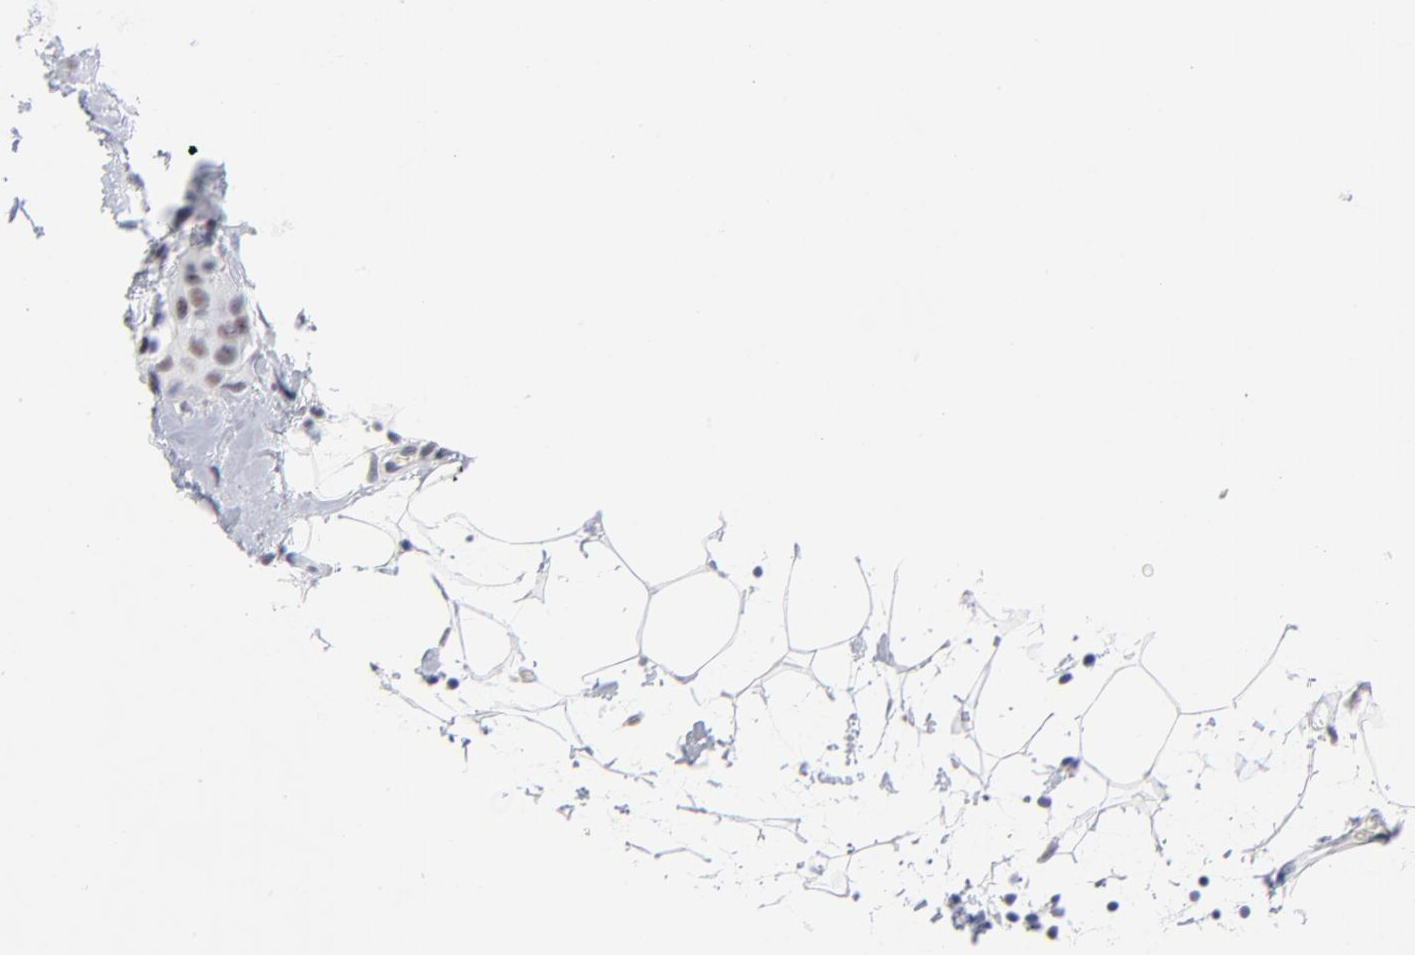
{"staining": {"intensity": "weak", "quantity": "25%-75%", "location": "nuclear"}, "tissue": "breast cancer", "cell_type": "Tumor cells", "image_type": "cancer", "snomed": [{"axis": "morphology", "description": "Duct carcinoma"}, {"axis": "topography", "description": "Breast"}], "caption": "Protein staining of breast cancer (intraductal carcinoma) tissue exhibits weak nuclear expression in about 25%-75% of tumor cells.", "gene": "SNRPB", "patient": {"sex": "female", "age": 40}}